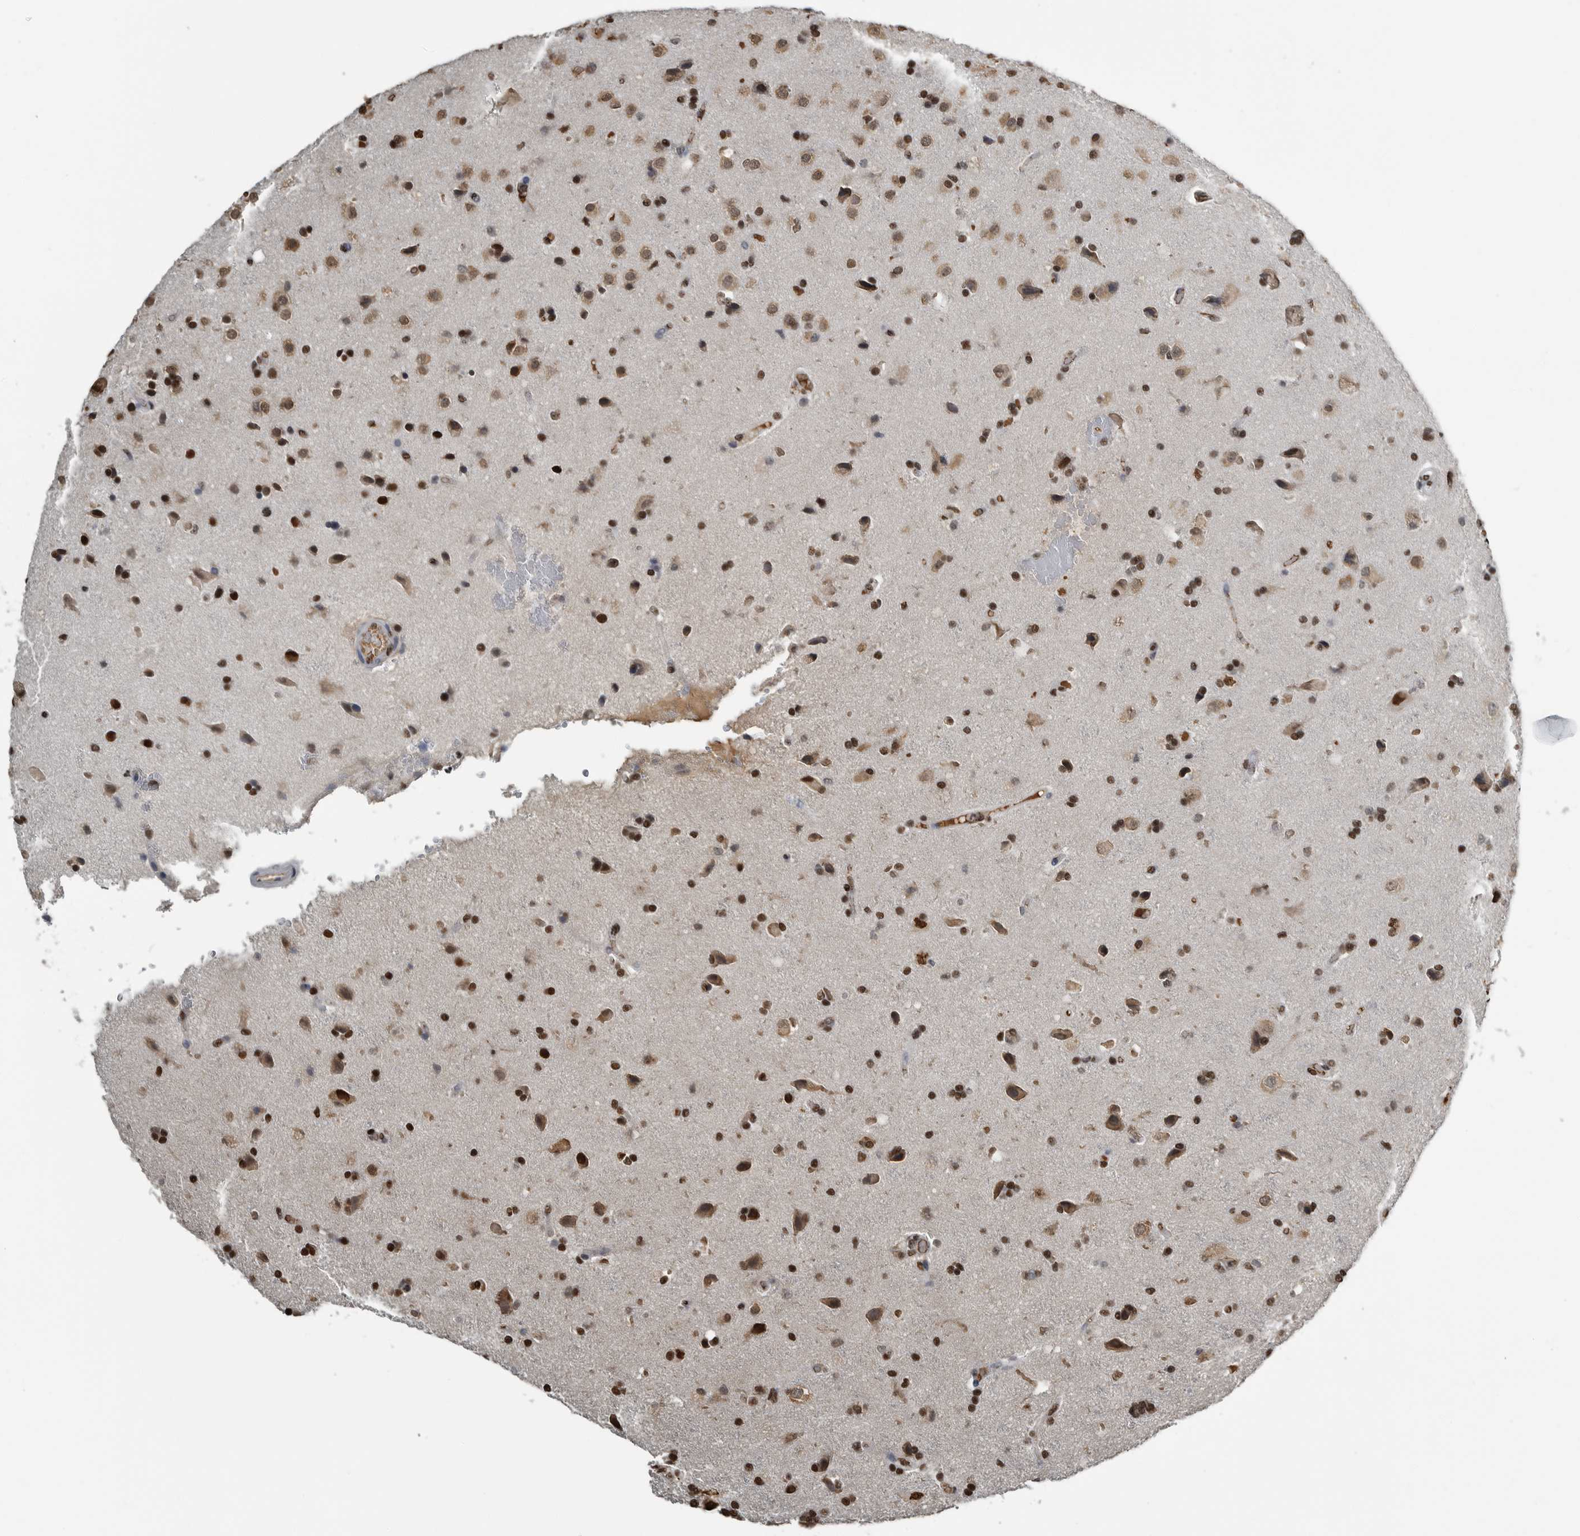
{"staining": {"intensity": "strong", "quantity": ">75%", "location": "nuclear"}, "tissue": "glioma", "cell_type": "Tumor cells", "image_type": "cancer", "snomed": [{"axis": "morphology", "description": "Glioma, malignant, High grade"}, {"axis": "topography", "description": "Brain"}], "caption": "The photomicrograph exhibits immunohistochemical staining of malignant glioma (high-grade). There is strong nuclear positivity is identified in about >75% of tumor cells.", "gene": "TGS1", "patient": {"sex": "male", "age": 72}}